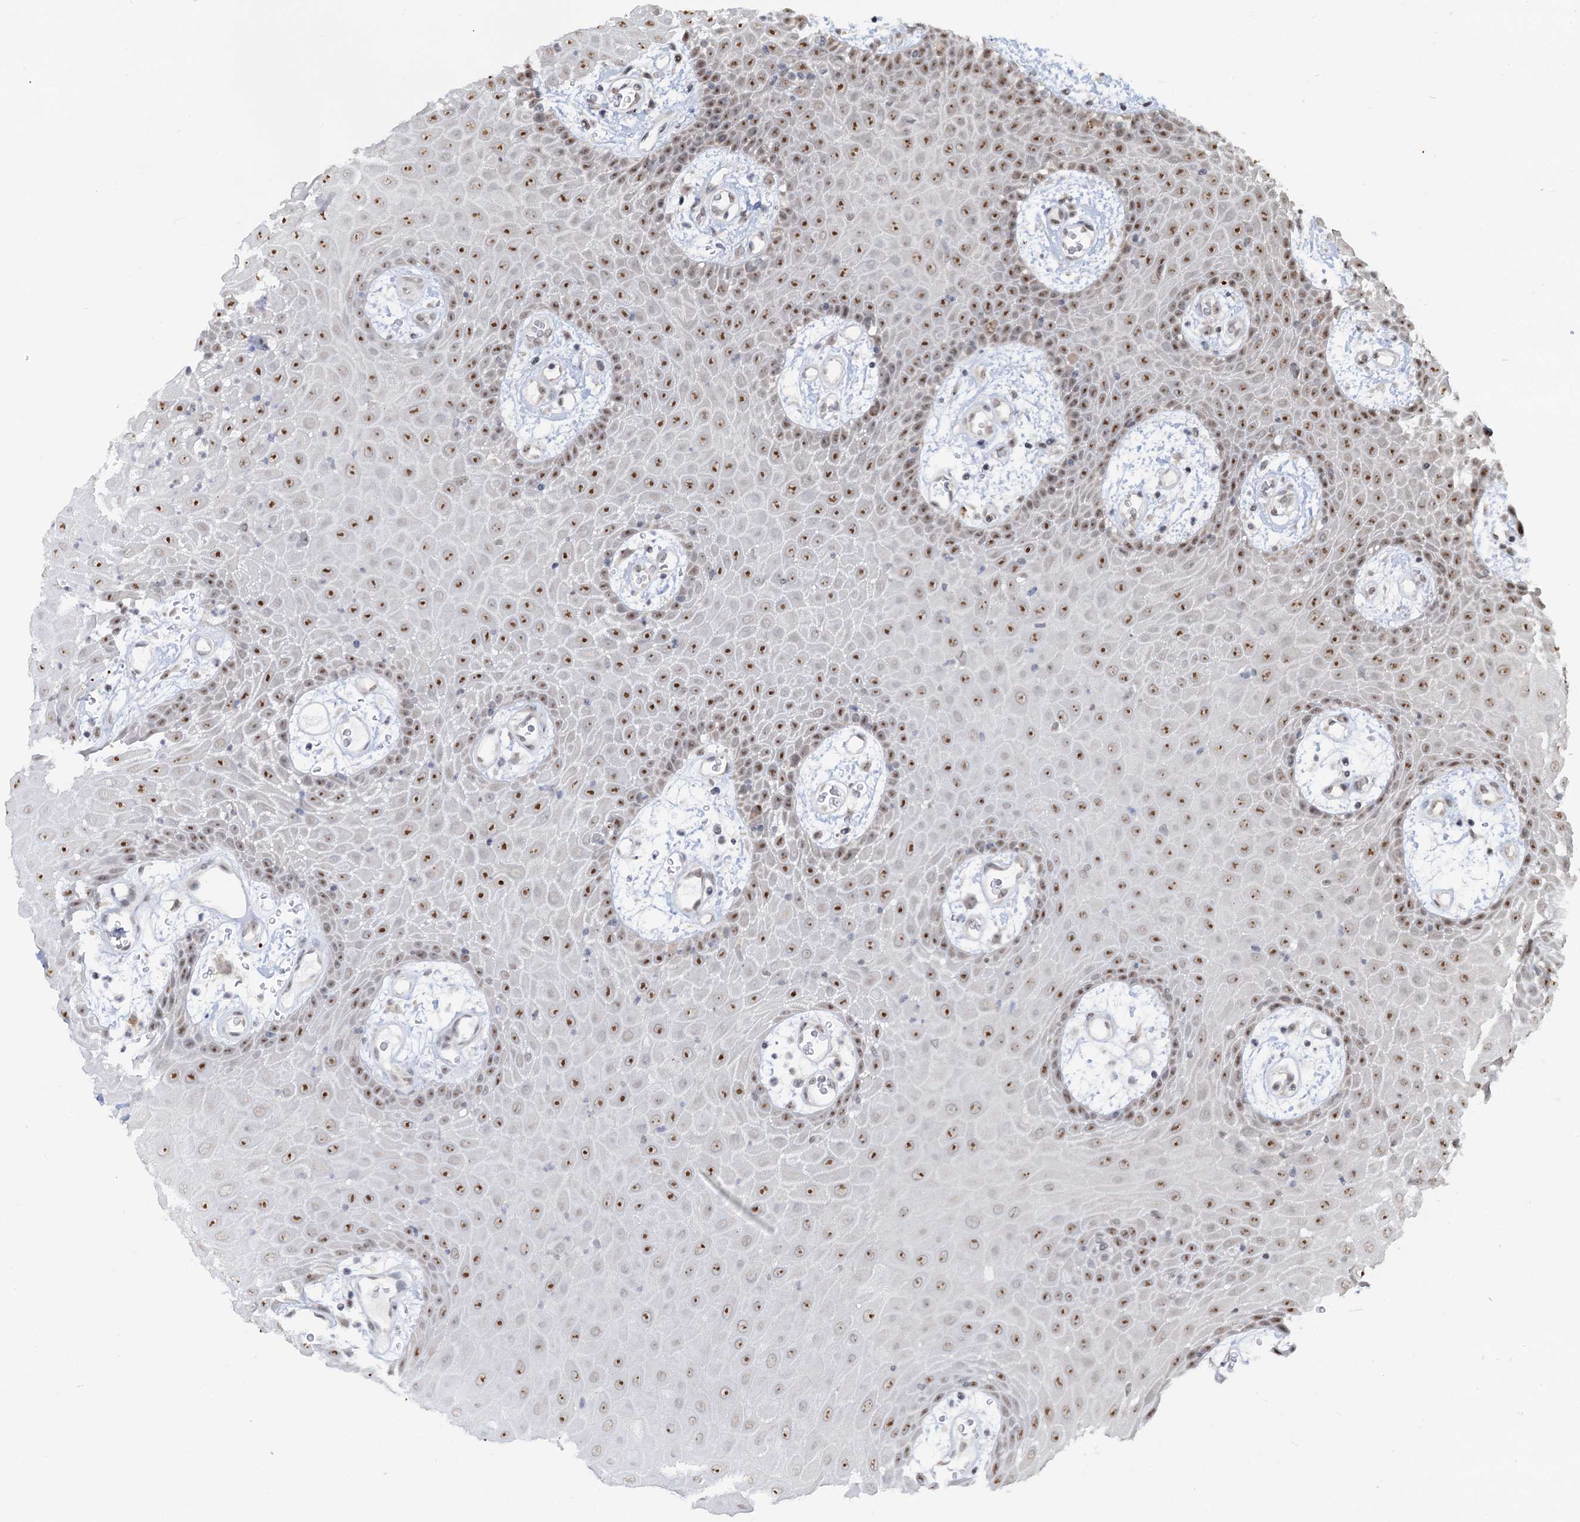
{"staining": {"intensity": "moderate", "quantity": "25%-75%", "location": "nuclear"}, "tissue": "oral mucosa", "cell_type": "Squamous epithelial cells", "image_type": "normal", "snomed": [{"axis": "morphology", "description": "Normal tissue, NOS"}, {"axis": "topography", "description": "Skeletal muscle"}, {"axis": "topography", "description": "Oral tissue"}, {"axis": "topography", "description": "Salivary gland"}, {"axis": "topography", "description": "Peripheral nerve tissue"}], "caption": "DAB (3,3'-diaminobenzidine) immunohistochemical staining of unremarkable oral mucosa exhibits moderate nuclear protein staining in approximately 25%-75% of squamous epithelial cells.", "gene": "NAT10", "patient": {"sex": "male", "age": 54}}